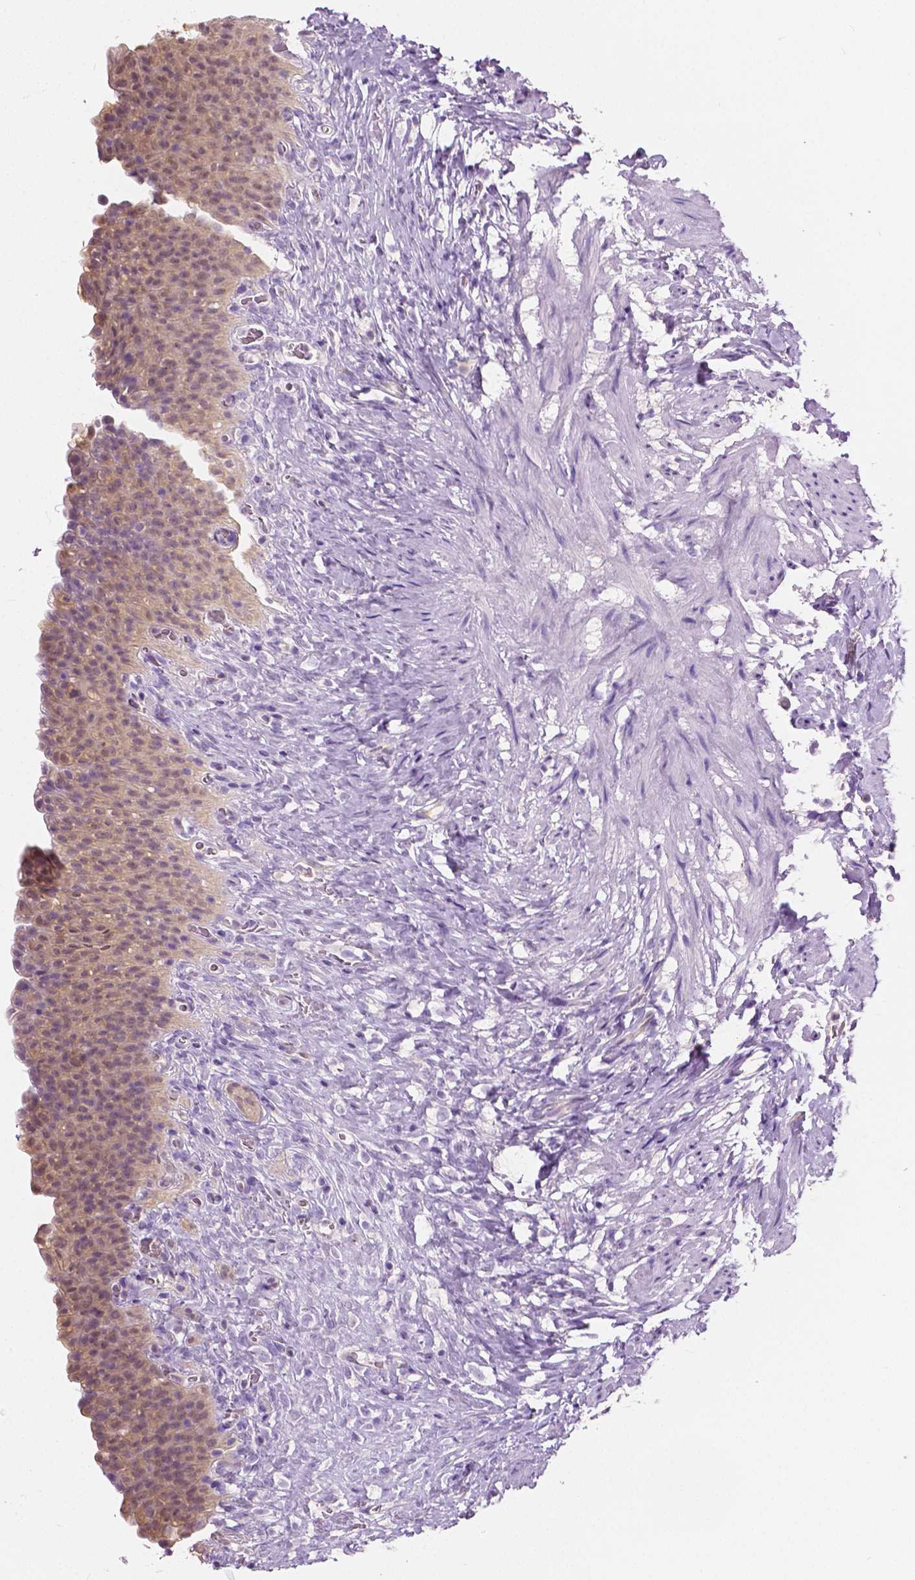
{"staining": {"intensity": "weak", "quantity": "25%-75%", "location": "cytoplasmic/membranous,nuclear"}, "tissue": "urinary bladder", "cell_type": "Urothelial cells", "image_type": "normal", "snomed": [{"axis": "morphology", "description": "Normal tissue, NOS"}, {"axis": "topography", "description": "Urinary bladder"}, {"axis": "topography", "description": "Prostate"}], "caption": "Protein analysis of normal urinary bladder exhibits weak cytoplasmic/membranous,nuclear expression in approximately 25%-75% of urothelial cells.", "gene": "TKFC", "patient": {"sex": "male", "age": 76}}